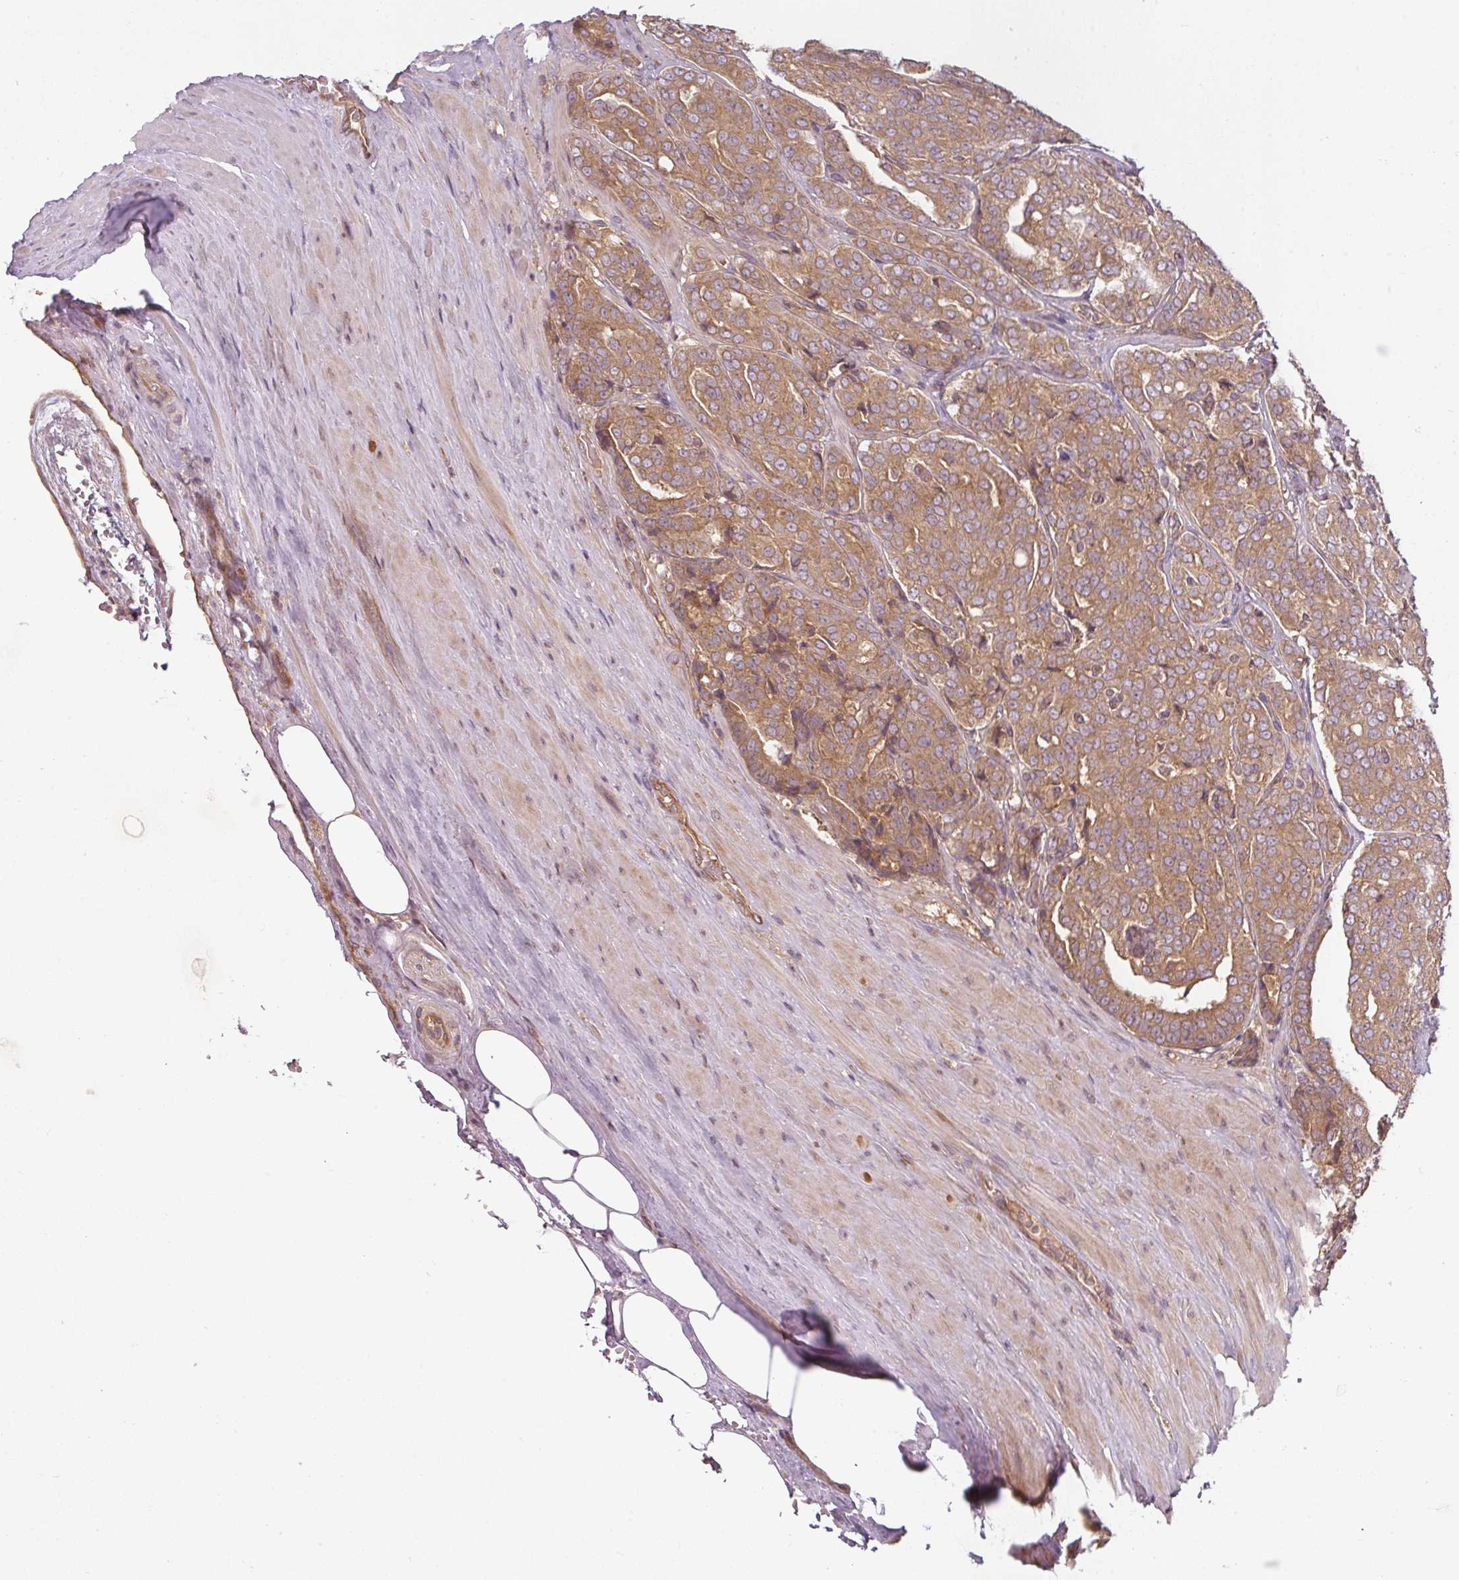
{"staining": {"intensity": "moderate", "quantity": ">75%", "location": "cytoplasmic/membranous"}, "tissue": "prostate cancer", "cell_type": "Tumor cells", "image_type": "cancer", "snomed": [{"axis": "morphology", "description": "Adenocarcinoma, High grade"}, {"axis": "topography", "description": "Prostate"}], "caption": "Immunohistochemical staining of human prostate cancer (adenocarcinoma (high-grade)) reveals moderate cytoplasmic/membranous protein expression in approximately >75% of tumor cells.", "gene": "RNF31", "patient": {"sex": "male", "age": 68}}